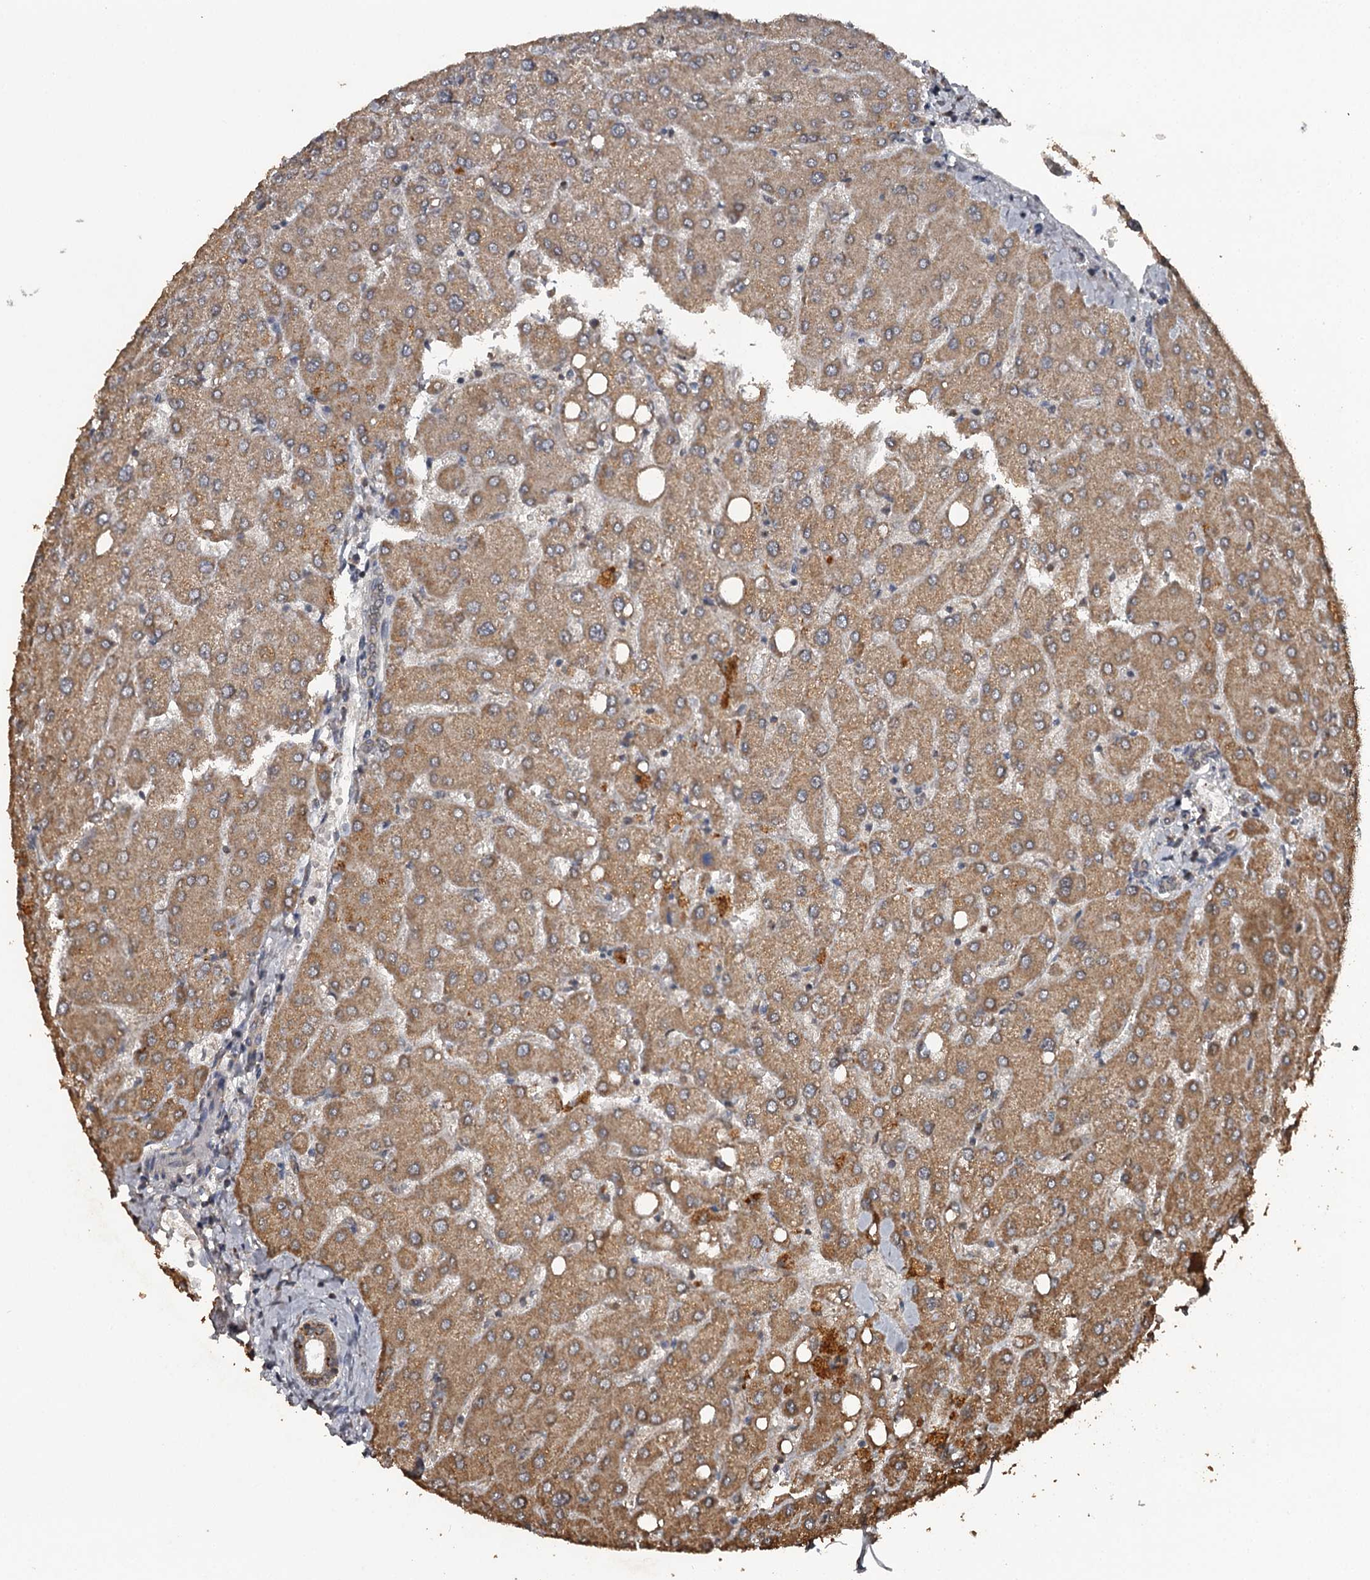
{"staining": {"intensity": "moderate", "quantity": "25%-75%", "location": "cytoplasmic/membranous"}, "tissue": "liver", "cell_type": "Cholangiocytes", "image_type": "normal", "snomed": [{"axis": "morphology", "description": "Normal tissue, NOS"}, {"axis": "topography", "description": "Liver"}], "caption": "The micrograph demonstrates a brown stain indicating the presence of a protein in the cytoplasmic/membranous of cholangiocytes in liver.", "gene": "WIPI1", "patient": {"sex": "female", "age": 54}}